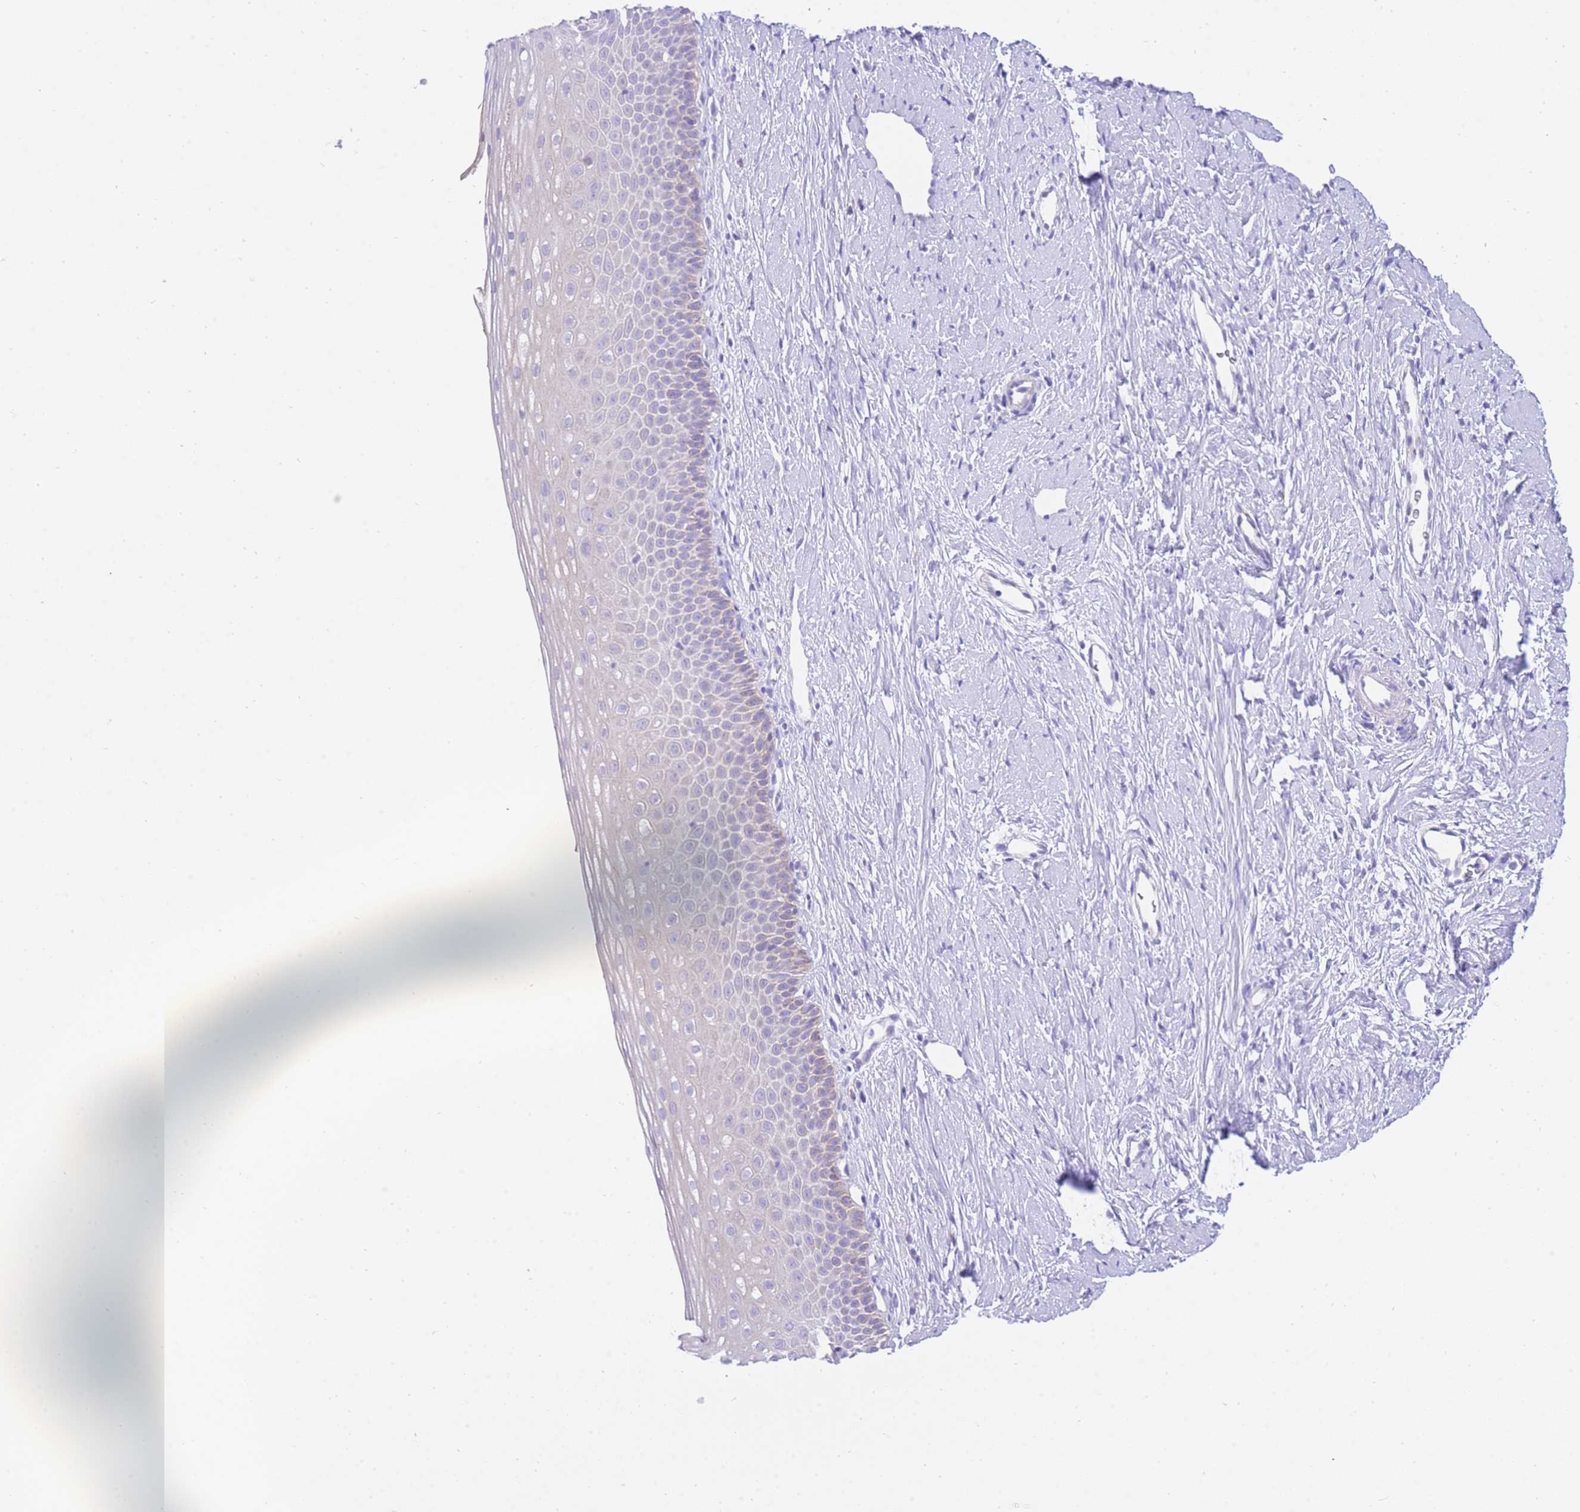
{"staining": {"intensity": "weak", "quantity": "25%-75%", "location": "cytoplasmic/membranous"}, "tissue": "cervix", "cell_type": "Glandular cells", "image_type": "normal", "snomed": [{"axis": "morphology", "description": "Normal tissue, NOS"}, {"axis": "topography", "description": "Cervix"}], "caption": "Protein expression analysis of normal human cervix reveals weak cytoplasmic/membranous expression in about 25%-75% of glandular cells. (Brightfield microscopy of DAB IHC at high magnification).", "gene": "ACSM4", "patient": {"sex": "female", "age": 57}}